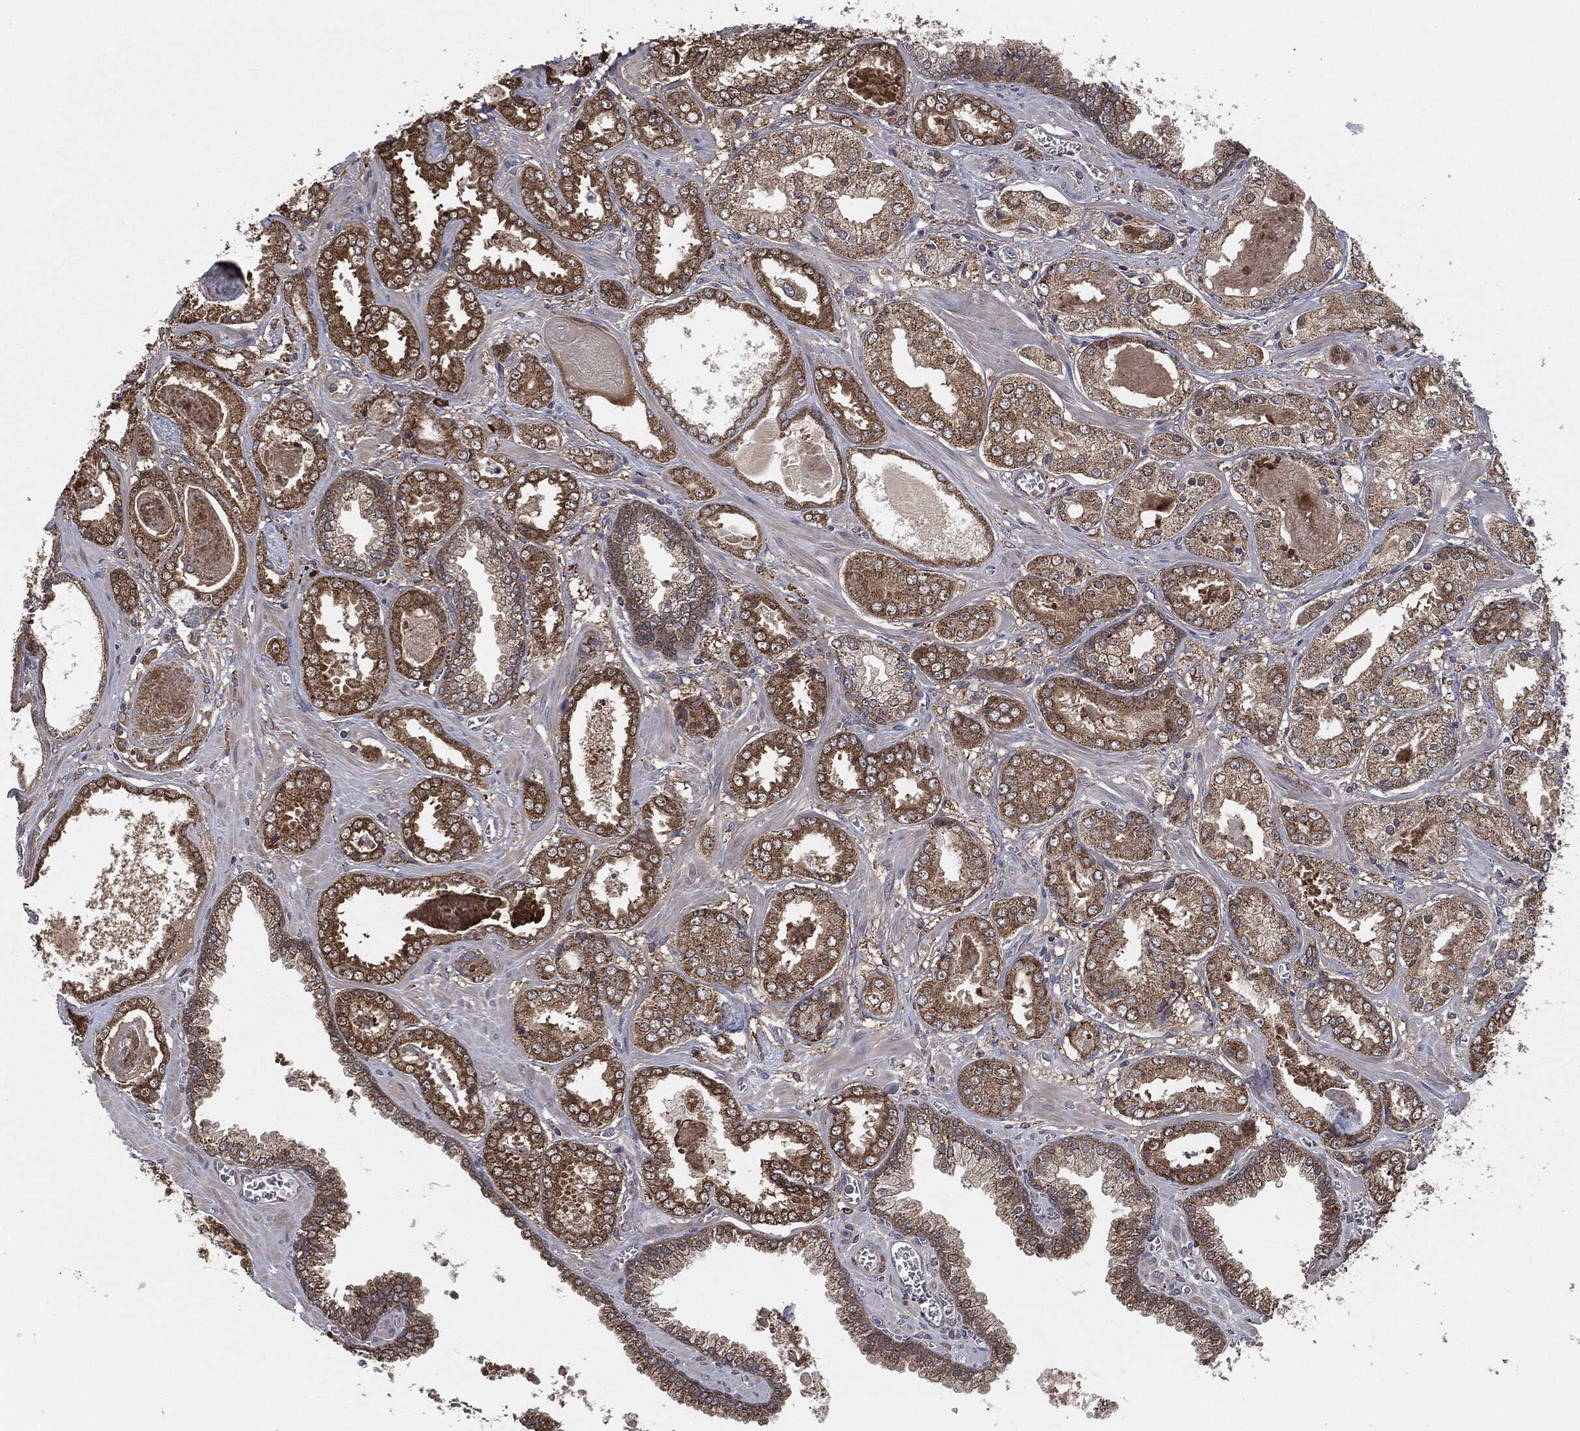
{"staining": {"intensity": "moderate", "quantity": ">75%", "location": "cytoplasmic/membranous"}, "tissue": "prostate cancer", "cell_type": "Tumor cells", "image_type": "cancer", "snomed": [{"axis": "morphology", "description": "Adenocarcinoma, NOS"}, {"axis": "topography", "description": "Prostate"}], "caption": "Immunohistochemistry photomicrograph of neoplastic tissue: human prostate cancer (adenocarcinoma) stained using IHC reveals medium levels of moderate protein expression localized specifically in the cytoplasmic/membranous of tumor cells, appearing as a cytoplasmic/membranous brown color.", "gene": "PRDX4", "patient": {"sex": "male", "age": 56}}